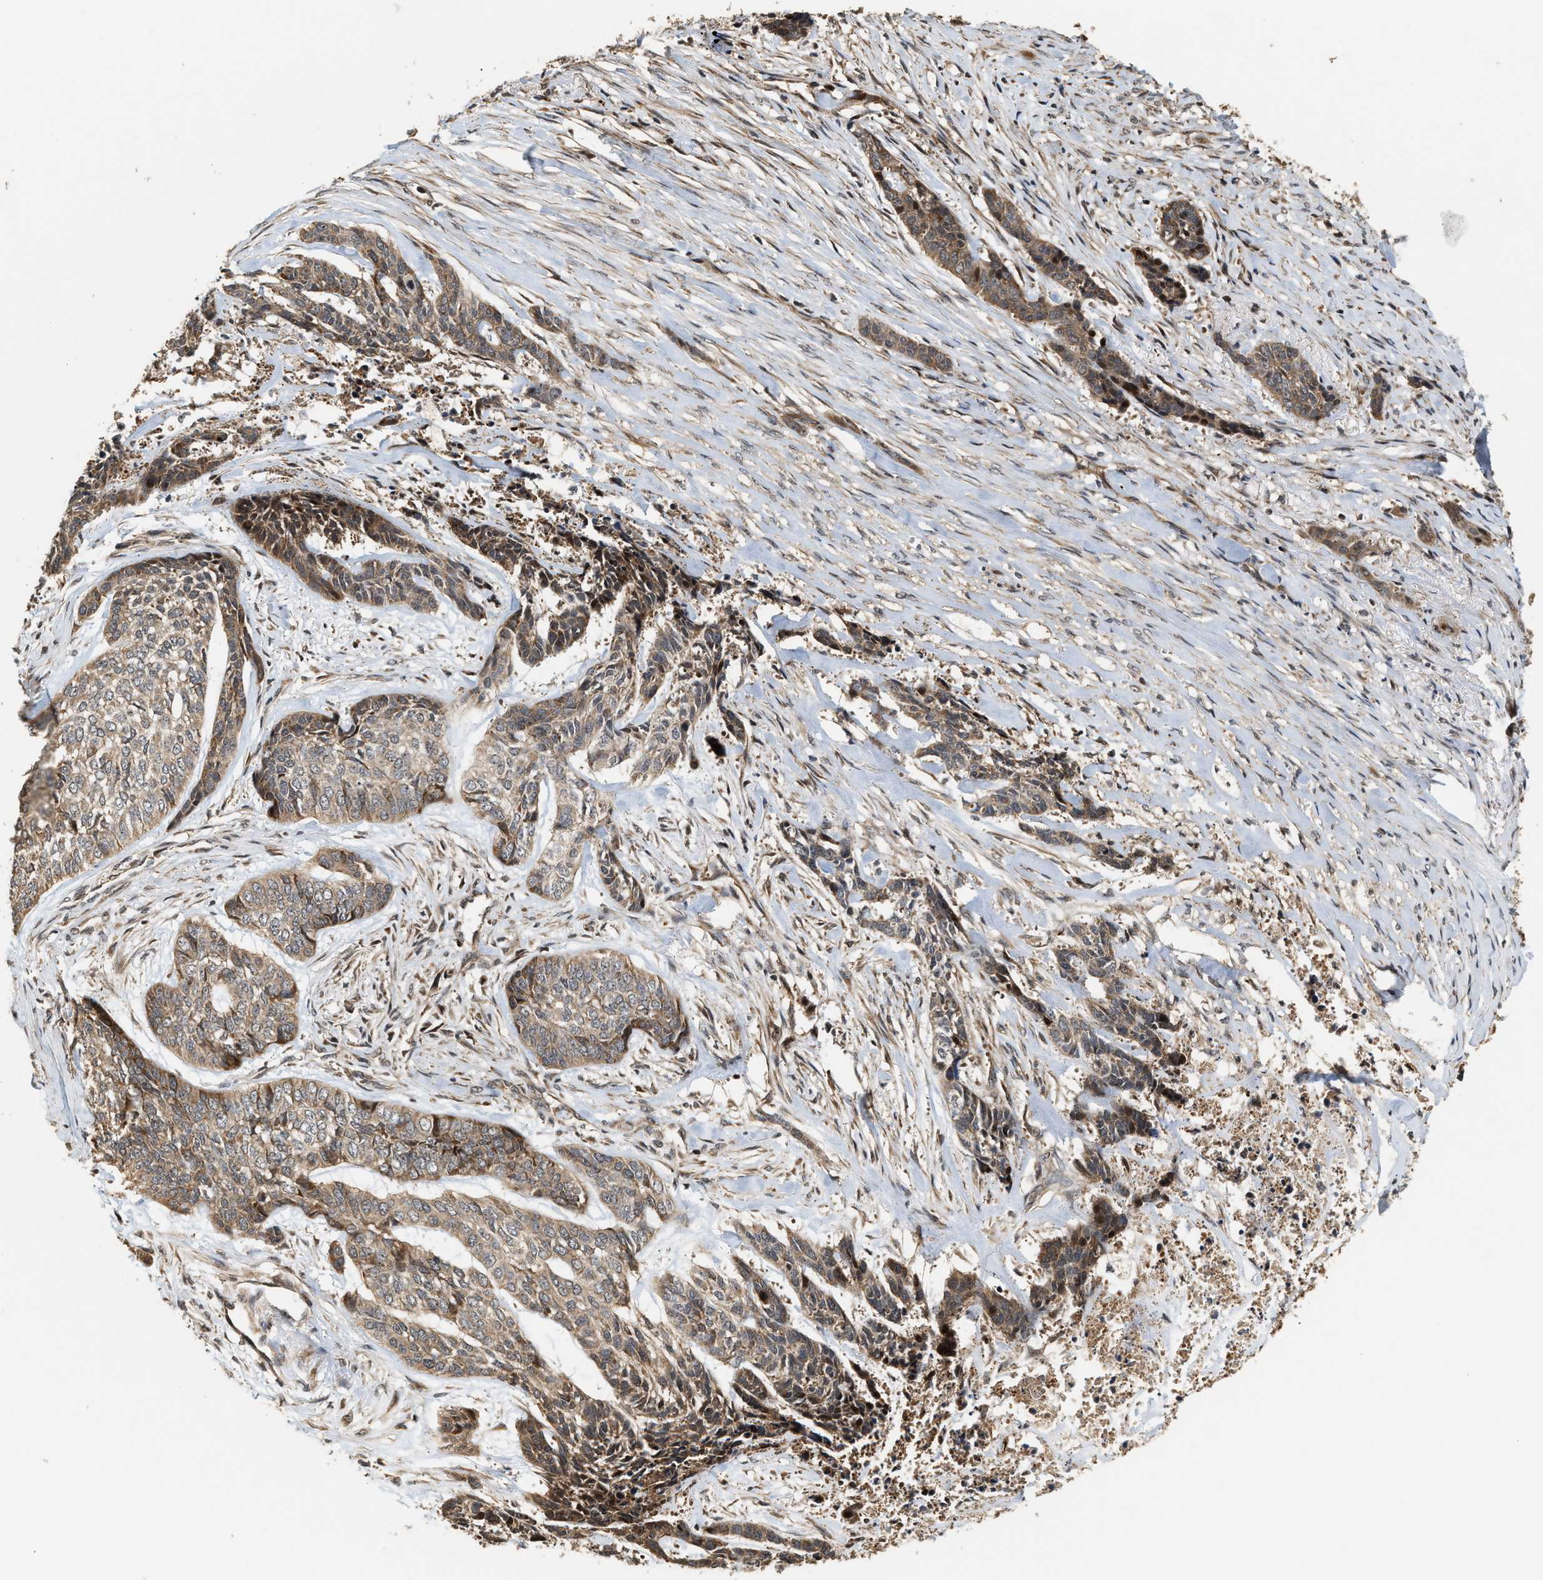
{"staining": {"intensity": "moderate", "quantity": ">75%", "location": "cytoplasmic/membranous"}, "tissue": "skin cancer", "cell_type": "Tumor cells", "image_type": "cancer", "snomed": [{"axis": "morphology", "description": "Basal cell carcinoma"}, {"axis": "topography", "description": "Skin"}], "caption": "Protein expression analysis of basal cell carcinoma (skin) shows moderate cytoplasmic/membranous expression in about >75% of tumor cells. (DAB (3,3'-diaminobenzidine) IHC with brightfield microscopy, high magnification).", "gene": "ELP2", "patient": {"sex": "female", "age": 64}}